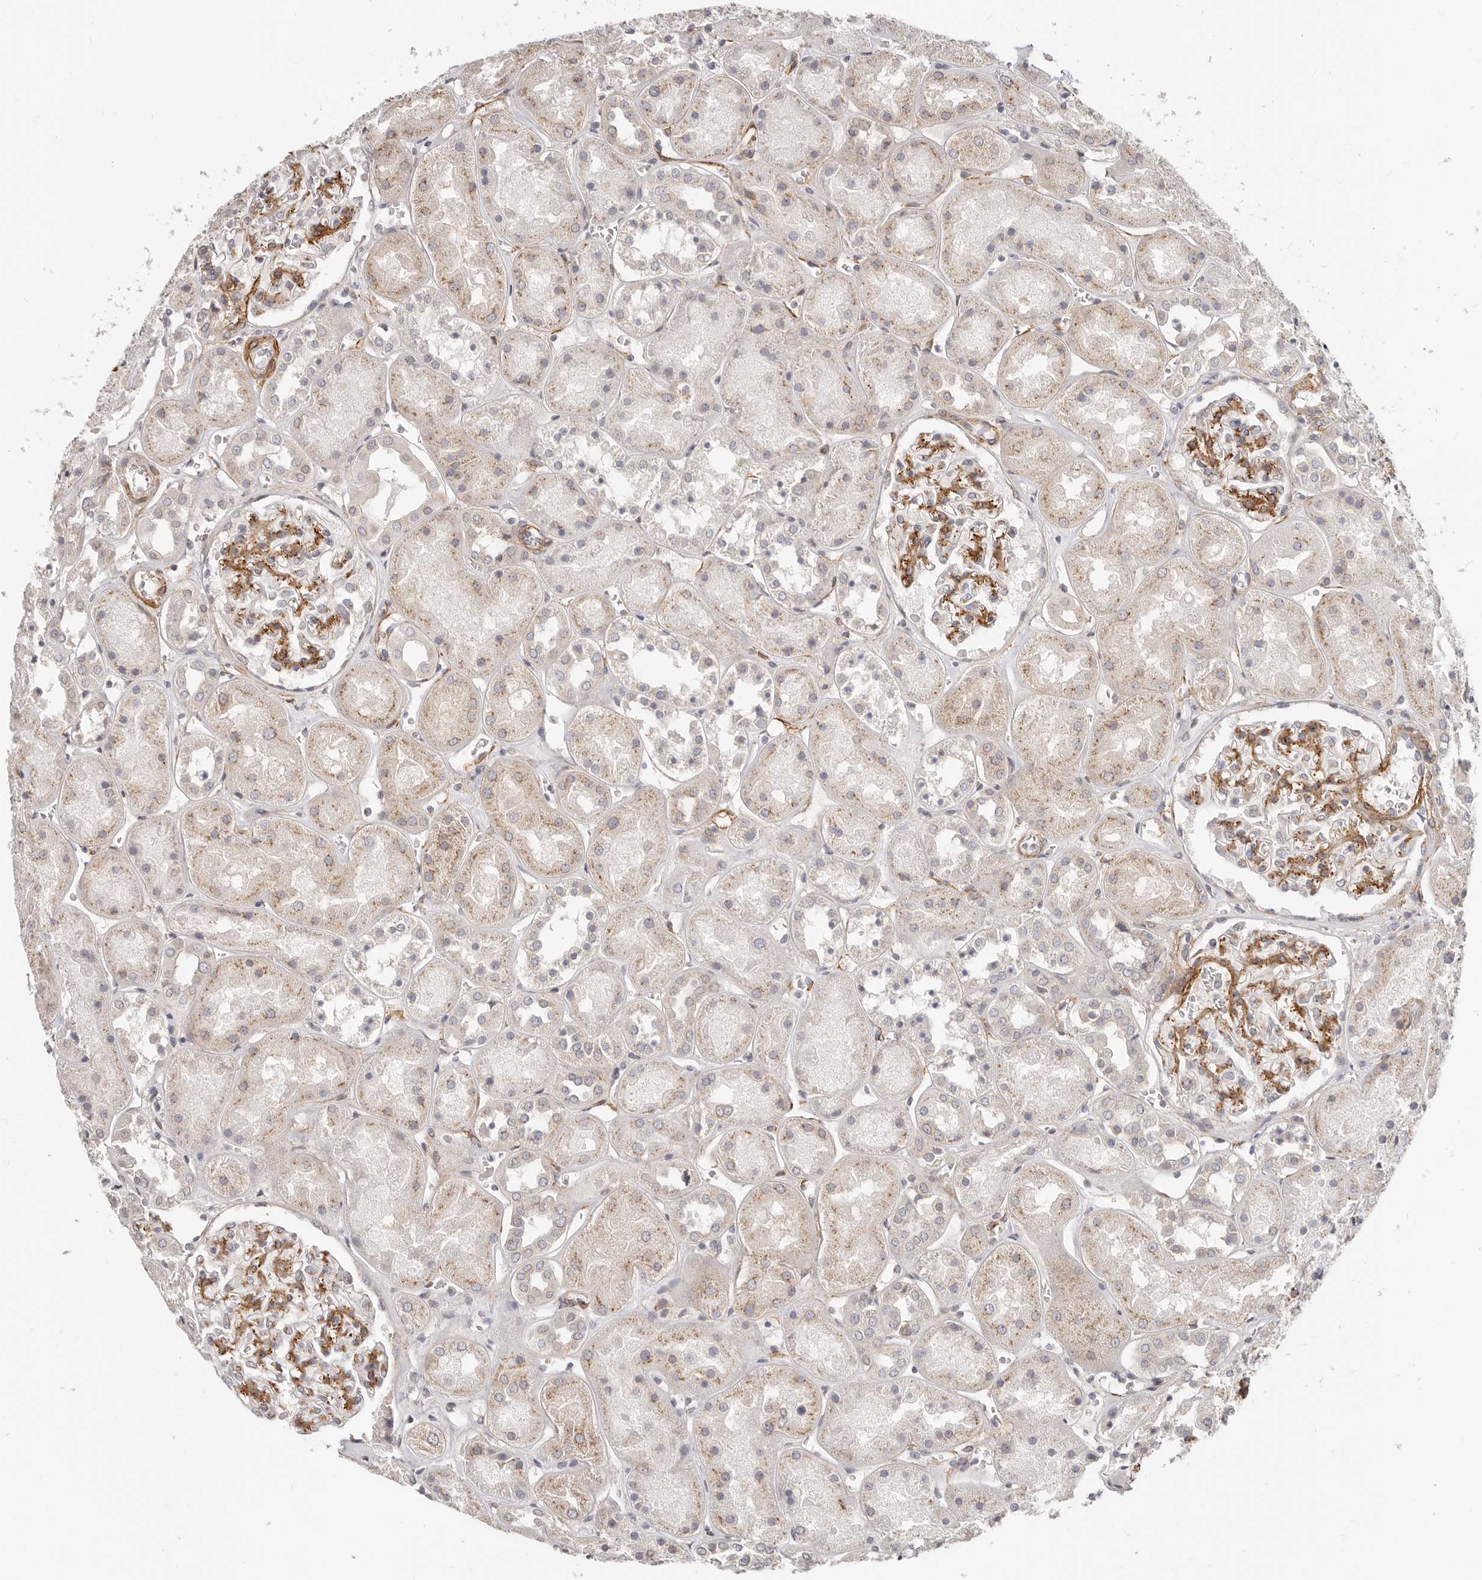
{"staining": {"intensity": "strong", "quantity": ">75%", "location": "cytoplasmic/membranous"}, "tissue": "kidney", "cell_type": "Cells in glomeruli", "image_type": "normal", "snomed": [{"axis": "morphology", "description": "Normal tissue, NOS"}, {"axis": "topography", "description": "Kidney"}], "caption": "Immunohistochemistry (IHC) staining of benign kidney, which reveals high levels of strong cytoplasmic/membranous expression in approximately >75% of cells in glomeruli indicating strong cytoplasmic/membranous protein positivity. The staining was performed using DAB (3,3'-diaminobenzidine) (brown) for protein detection and nuclei were counterstained in hematoxylin (blue).", "gene": "RABAC1", "patient": {"sex": "male", "age": 70}}